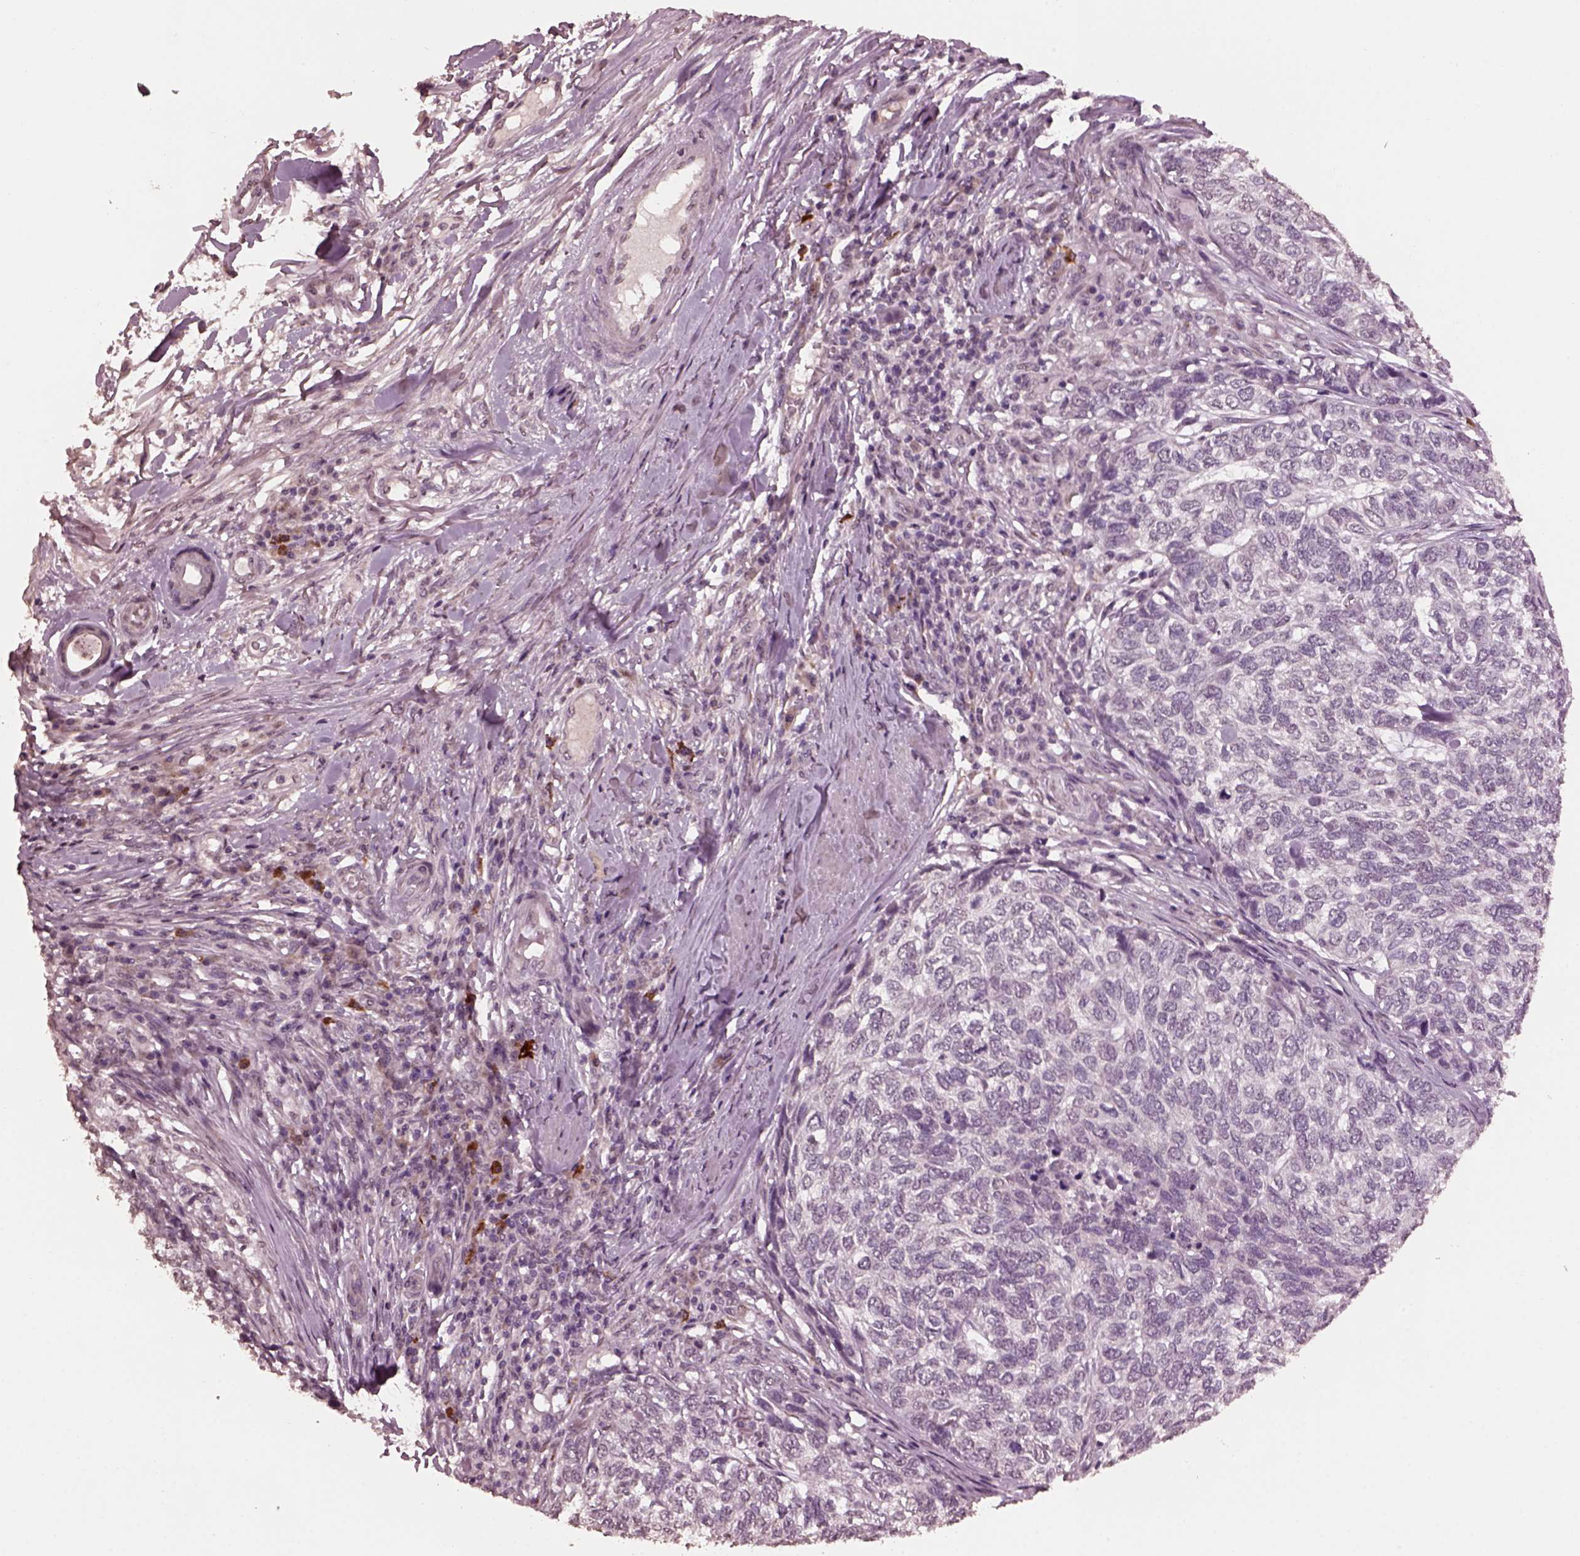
{"staining": {"intensity": "negative", "quantity": "none", "location": "none"}, "tissue": "skin cancer", "cell_type": "Tumor cells", "image_type": "cancer", "snomed": [{"axis": "morphology", "description": "Basal cell carcinoma"}, {"axis": "topography", "description": "Skin"}], "caption": "Human skin cancer (basal cell carcinoma) stained for a protein using immunohistochemistry (IHC) displays no expression in tumor cells.", "gene": "IL18RAP", "patient": {"sex": "female", "age": 65}}